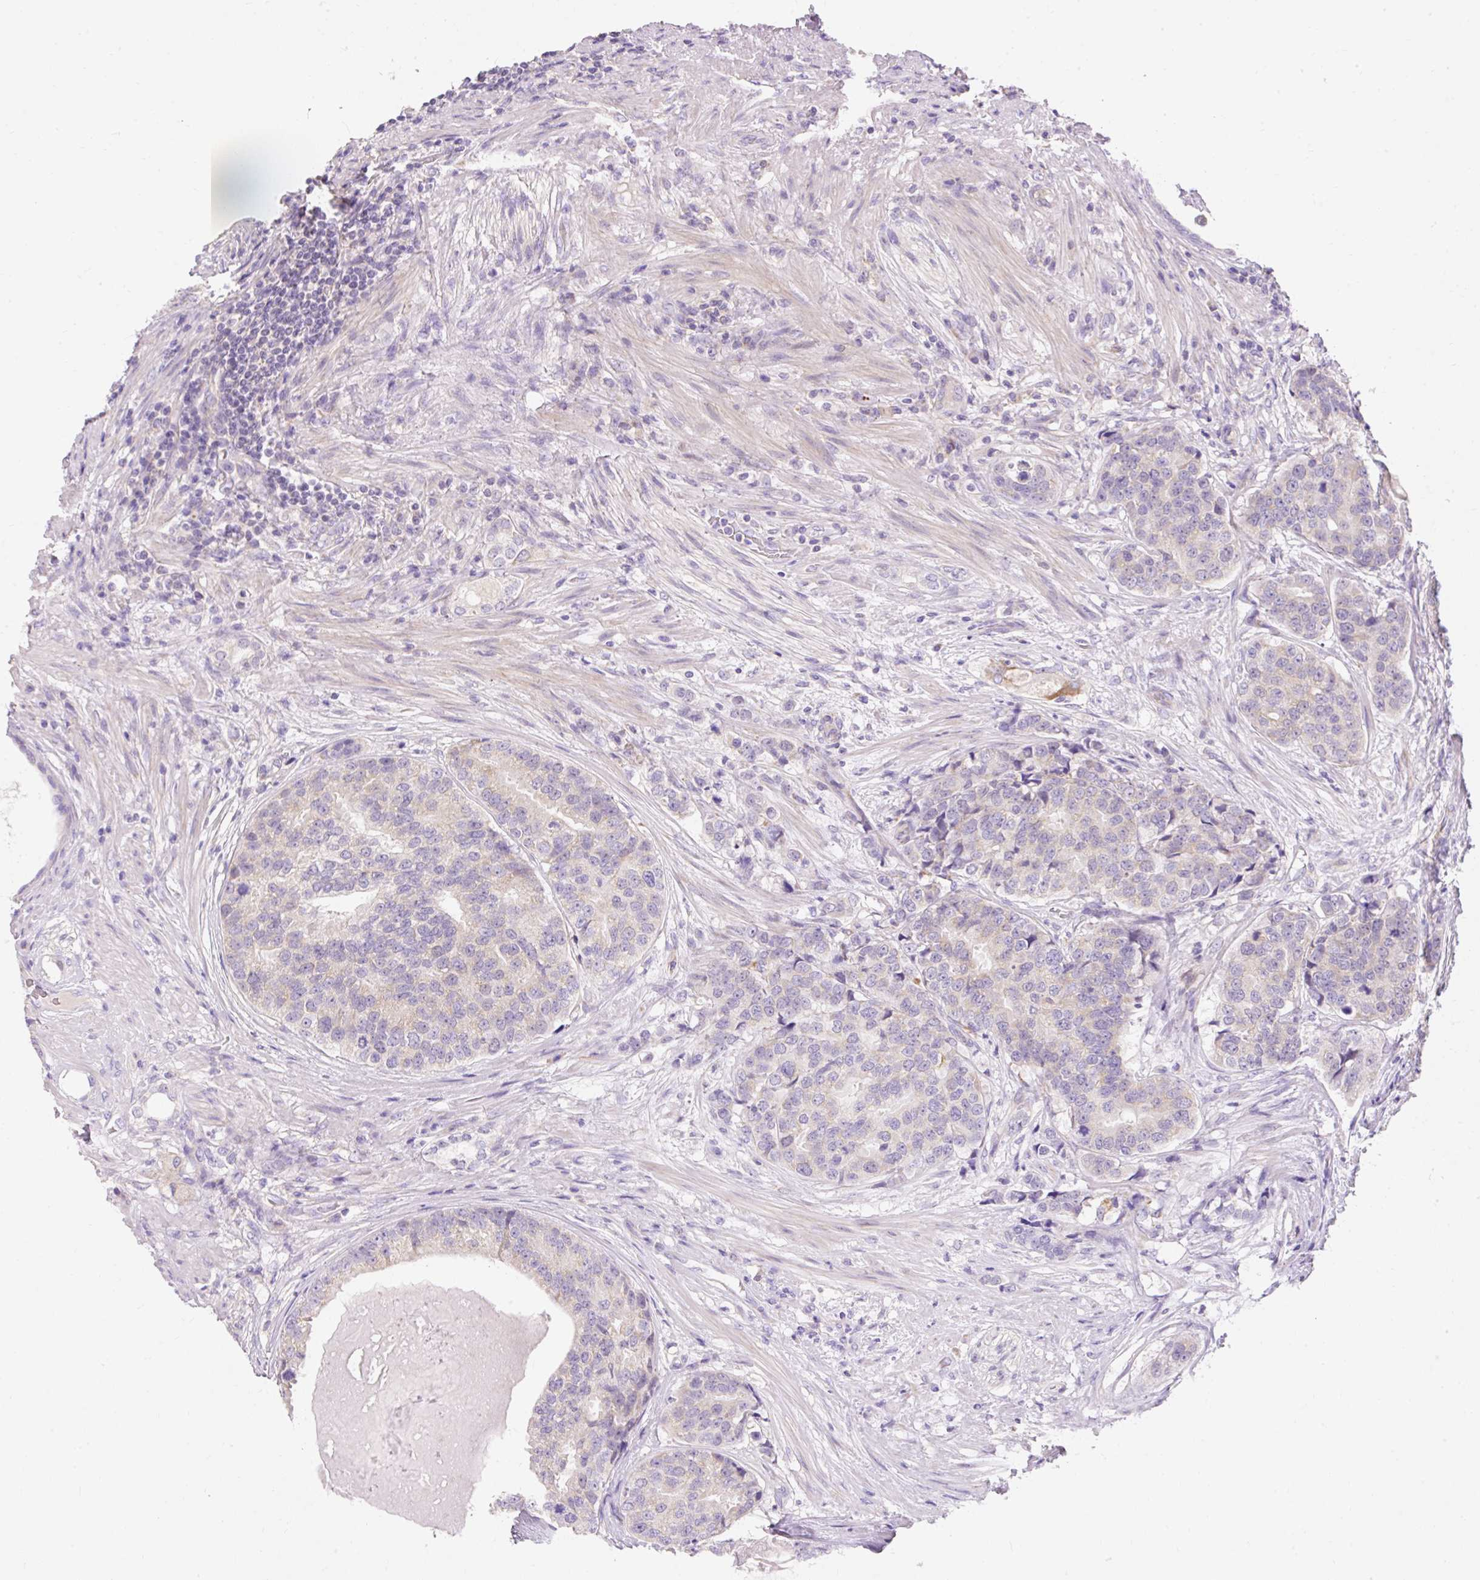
{"staining": {"intensity": "weak", "quantity": "<25%", "location": "cytoplasmic/membranous"}, "tissue": "prostate cancer", "cell_type": "Tumor cells", "image_type": "cancer", "snomed": [{"axis": "morphology", "description": "Adenocarcinoma, High grade"}, {"axis": "topography", "description": "Prostate"}], "caption": "Immunohistochemistry (IHC) histopathology image of prostate cancer stained for a protein (brown), which exhibits no staining in tumor cells. (DAB (3,3'-diaminobenzidine) immunohistochemistry (IHC) visualized using brightfield microscopy, high magnification).", "gene": "PMAIP1", "patient": {"sex": "male", "age": 68}}